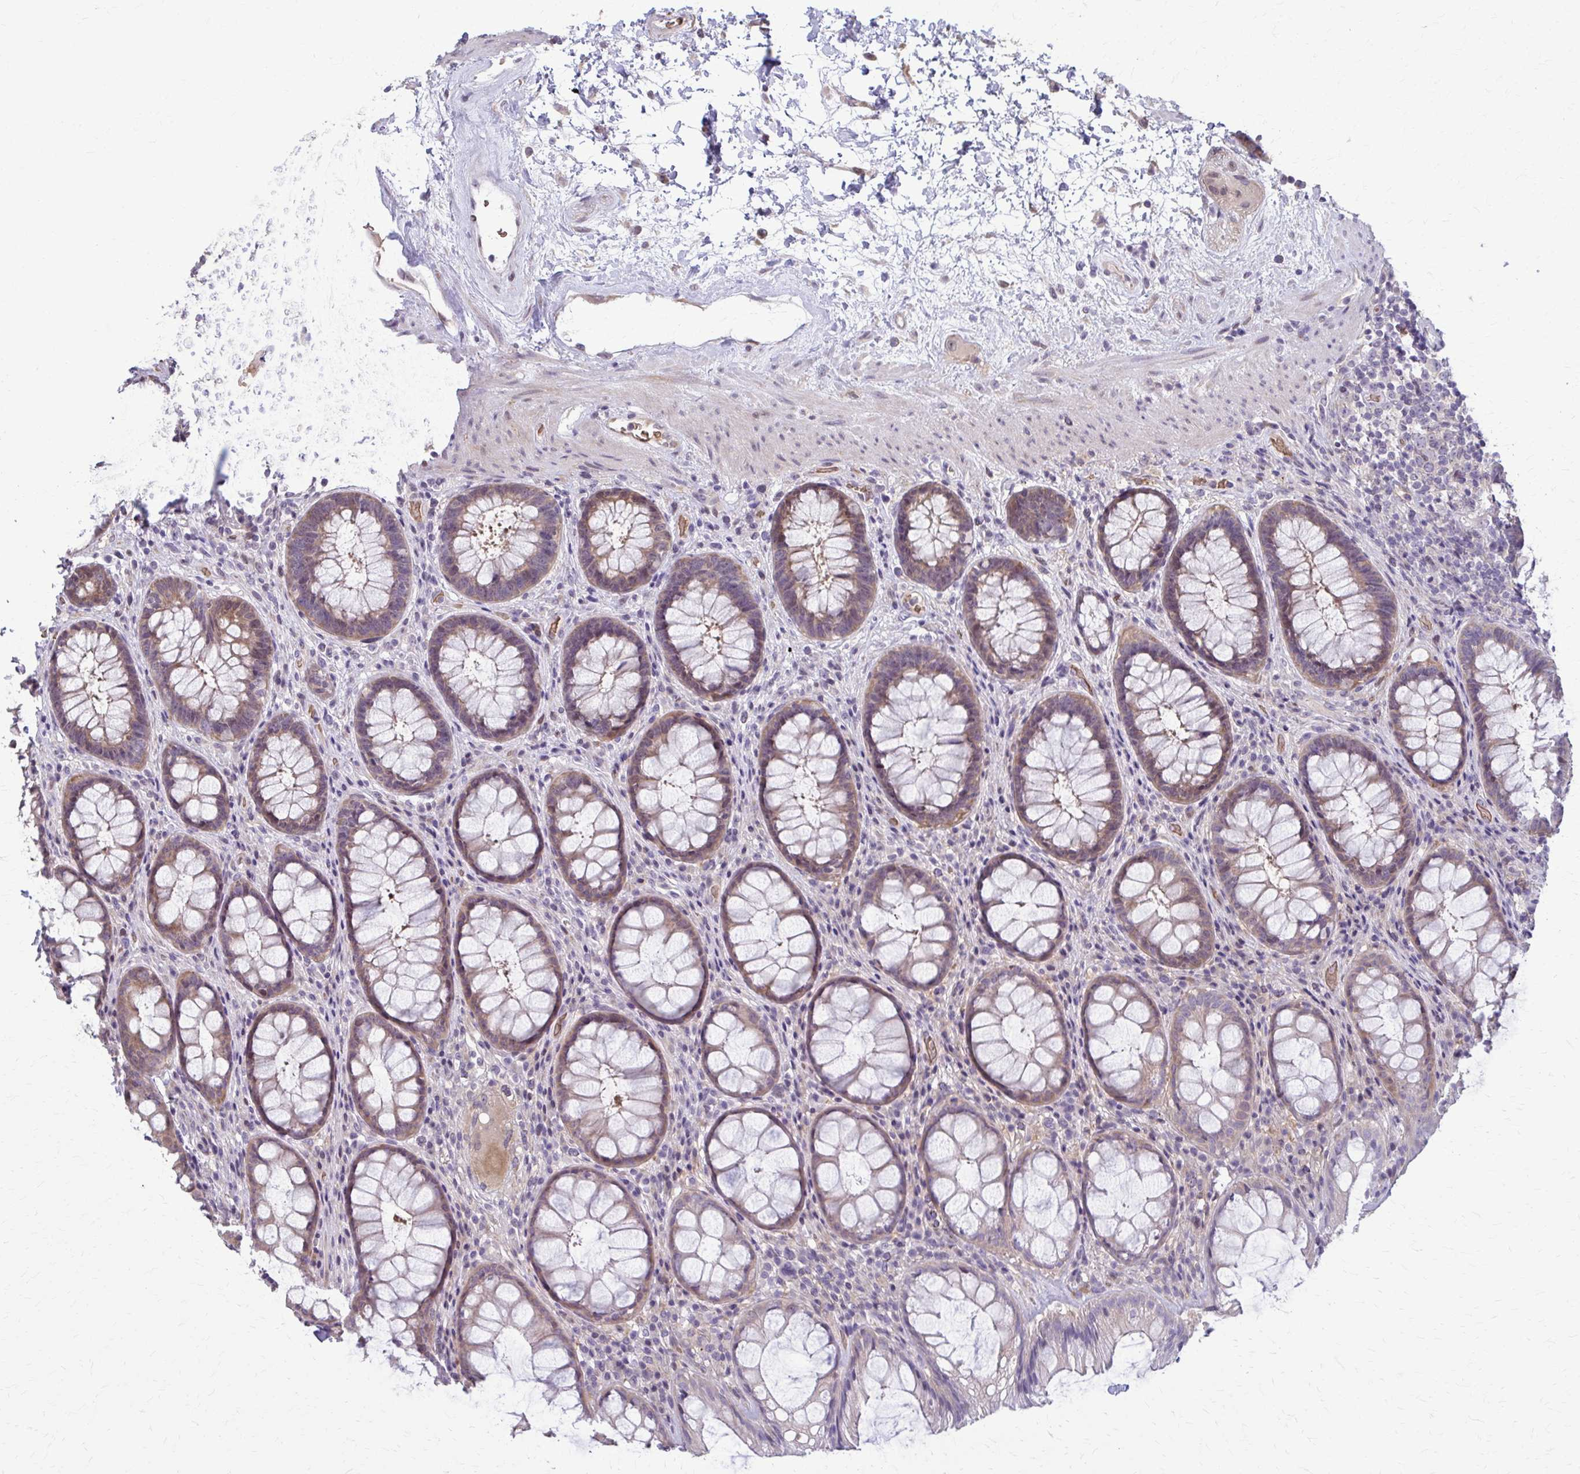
{"staining": {"intensity": "weak", "quantity": "25%-75%", "location": "cytoplasmic/membranous"}, "tissue": "rectum", "cell_type": "Glandular cells", "image_type": "normal", "snomed": [{"axis": "morphology", "description": "Normal tissue, NOS"}, {"axis": "topography", "description": "Rectum"}], "caption": "High-magnification brightfield microscopy of unremarkable rectum stained with DAB (3,3'-diaminobenzidine) (brown) and counterstained with hematoxylin (blue). glandular cells exhibit weak cytoplasmic/membranous expression is appreciated in approximately25%-75% of cells. The staining is performed using DAB brown chromogen to label protein expression. The nuclei are counter-stained blue using hematoxylin.", "gene": "ZNF34", "patient": {"sex": "male", "age": 72}}